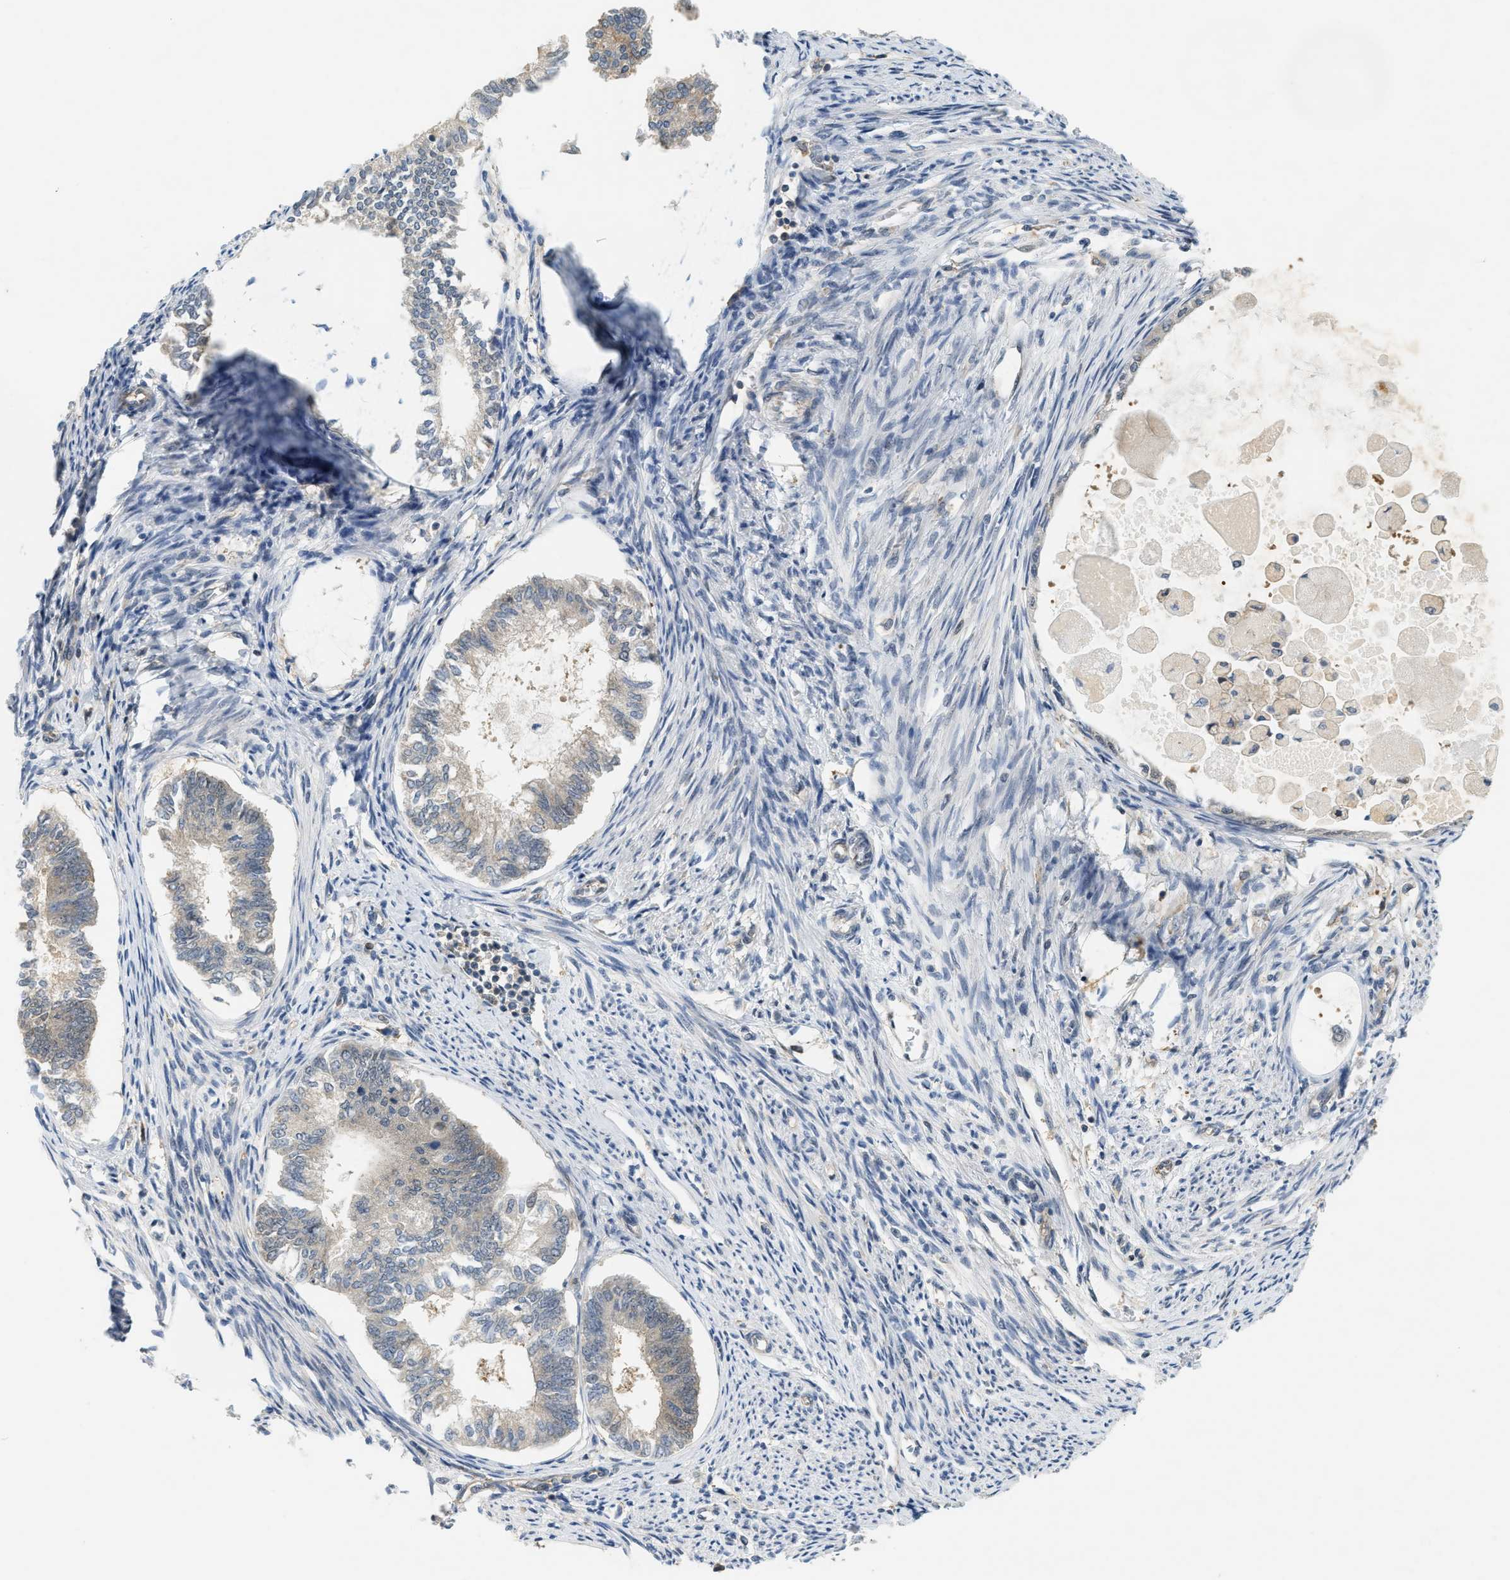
{"staining": {"intensity": "negative", "quantity": "none", "location": "none"}, "tissue": "endometrial cancer", "cell_type": "Tumor cells", "image_type": "cancer", "snomed": [{"axis": "morphology", "description": "Adenocarcinoma, NOS"}, {"axis": "topography", "description": "Endometrium"}], "caption": "Immunohistochemistry (IHC) of human endometrial adenocarcinoma exhibits no expression in tumor cells.", "gene": "PDCL3", "patient": {"sex": "female", "age": 86}}